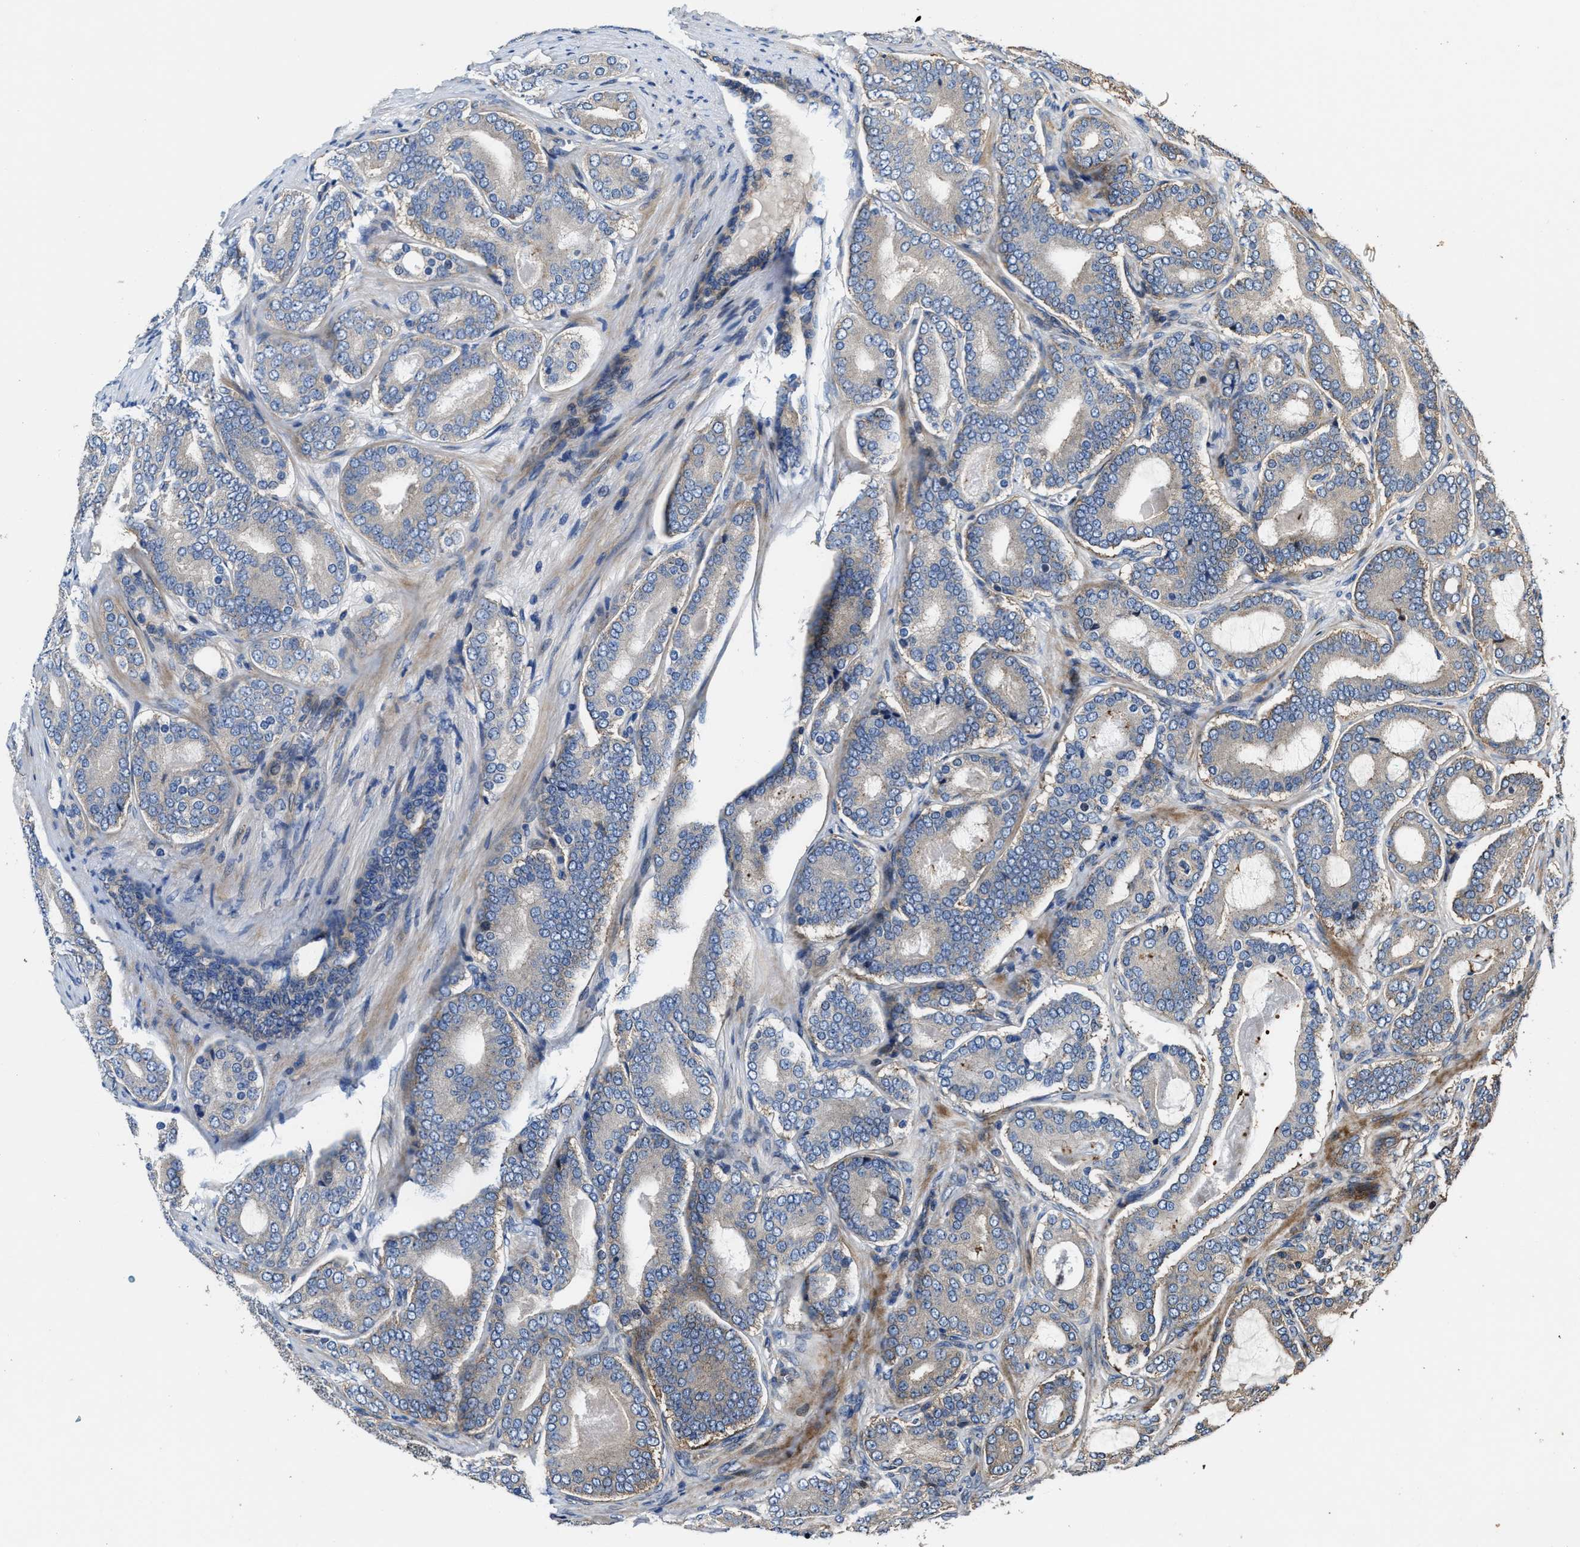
{"staining": {"intensity": "negative", "quantity": "none", "location": "none"}, "tissue": "prostate cancer", "cell_type": "Tumor cells", "image_type": "cancer", "snomed": [{"axis": "morphology", "description": "Adenocarcinoma, High grade"}, {"axis": "topography", "description": "Prostate"}], "caption": "Immunohistochemistry histopathology image of neoplastic tissue: adenocarcinoma (high-grade) (prostate) stained with DAB (3,3'-diaminobenzidine) exhibits no significant protein staining in tumor cells.", "gene": "PTAR1", "patient": {"sex": "male", "age": 60}}